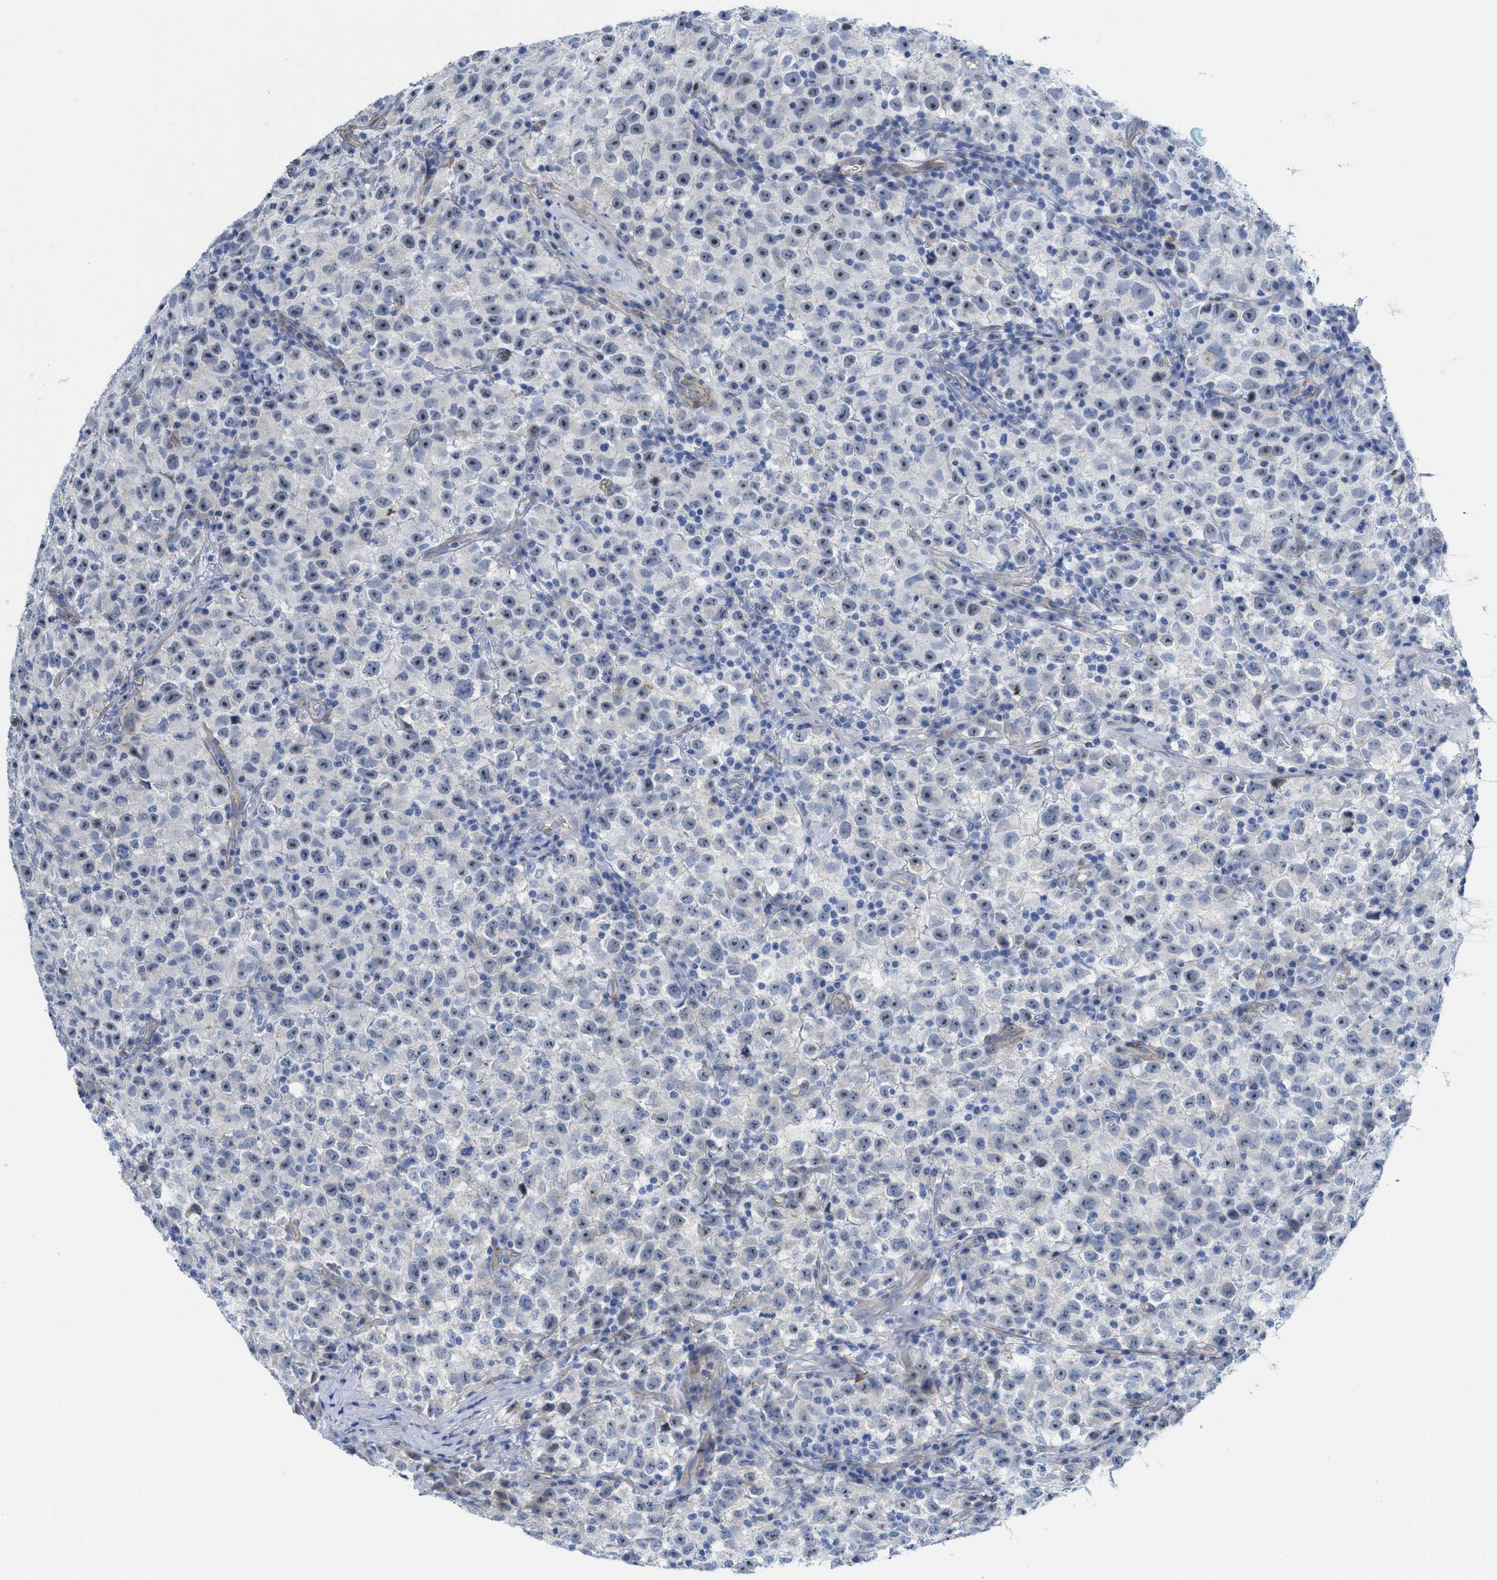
{"staining": {"intensity": "moderate", "quantity": "25%-75%", "location": "nuclear"}, "tissue": "testis cancer", "cell_type": "Tumor cells", "image_type": "cancer", "snomed": [{"axis": "morphology", "description": "Seminoma, NOS"}, {"axis": "topography", "description": "Testis"}], "caption": "Immunohistochemistry (IHC) histopathology image of seminoma (testis) stained for a protein (brown), which shows medium levels of moderate nuclear staining in about 25%-75% of tumor cells.", "gene": "TUB", "patient": {"sex": "male", "age": 22}}